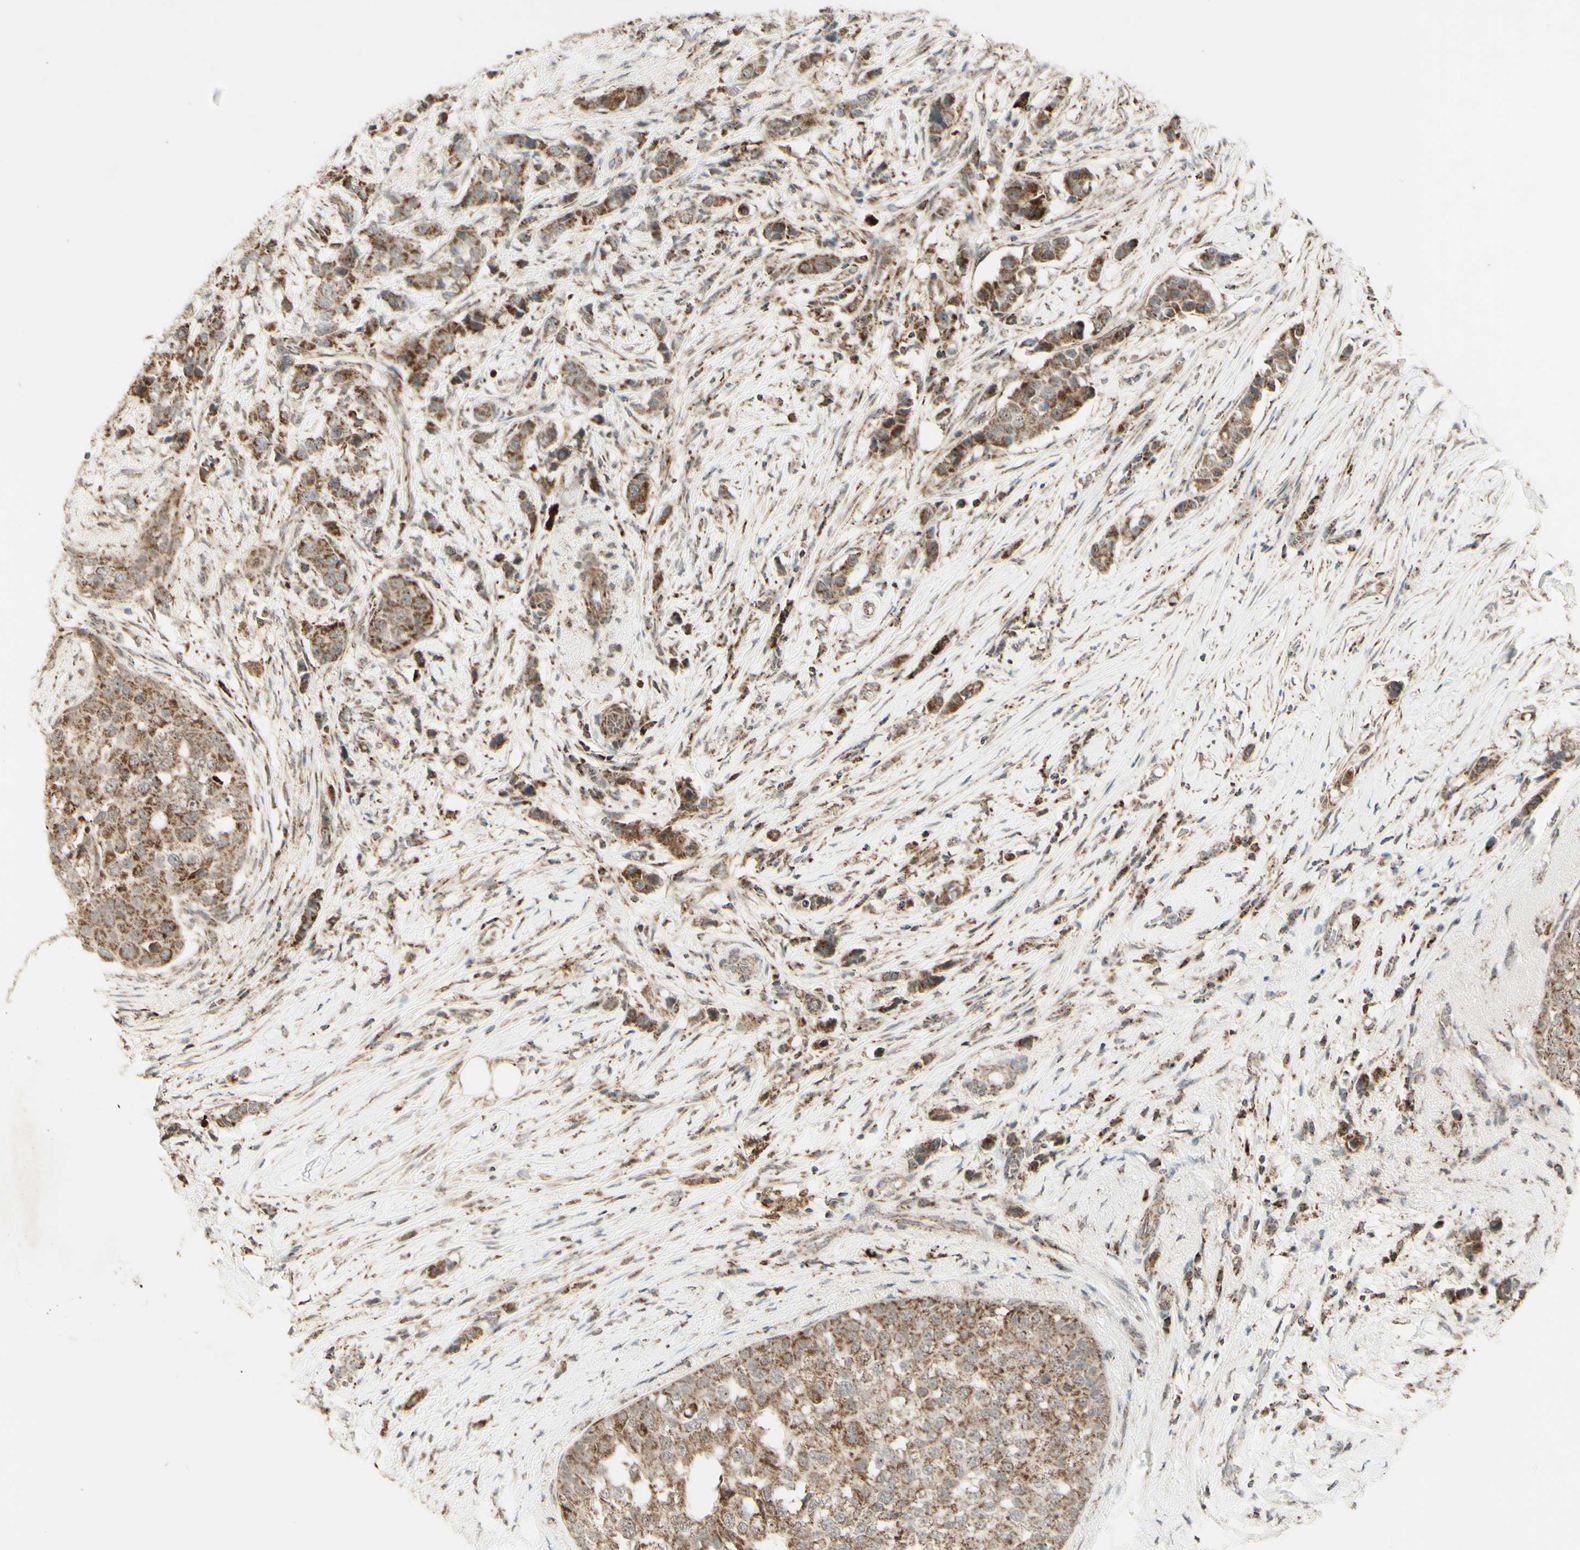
{"staining": {"intensity": "moderate", "quantity": ">75%", "location": "cytoplasmic/membranous"}, "tissue": "breast cancer", "cell_type": "Tumor cells", "image_type": "cancer", "snomed": [{"axis": "morphology", "description": "Normal tissue, NOS"}, {"axis": "morphology", "description": "Duct carcinoma"}, {"axis": "topography", "description": "Breast"}], "caption": "The micrograph demonstrates staining of breast cancer, revealing moderate cytoplasmic/membranous protein positivity (brown color) within tumor cells.", "gene": "DHRS3", "patient": {"sex": "female", "age": 50}}